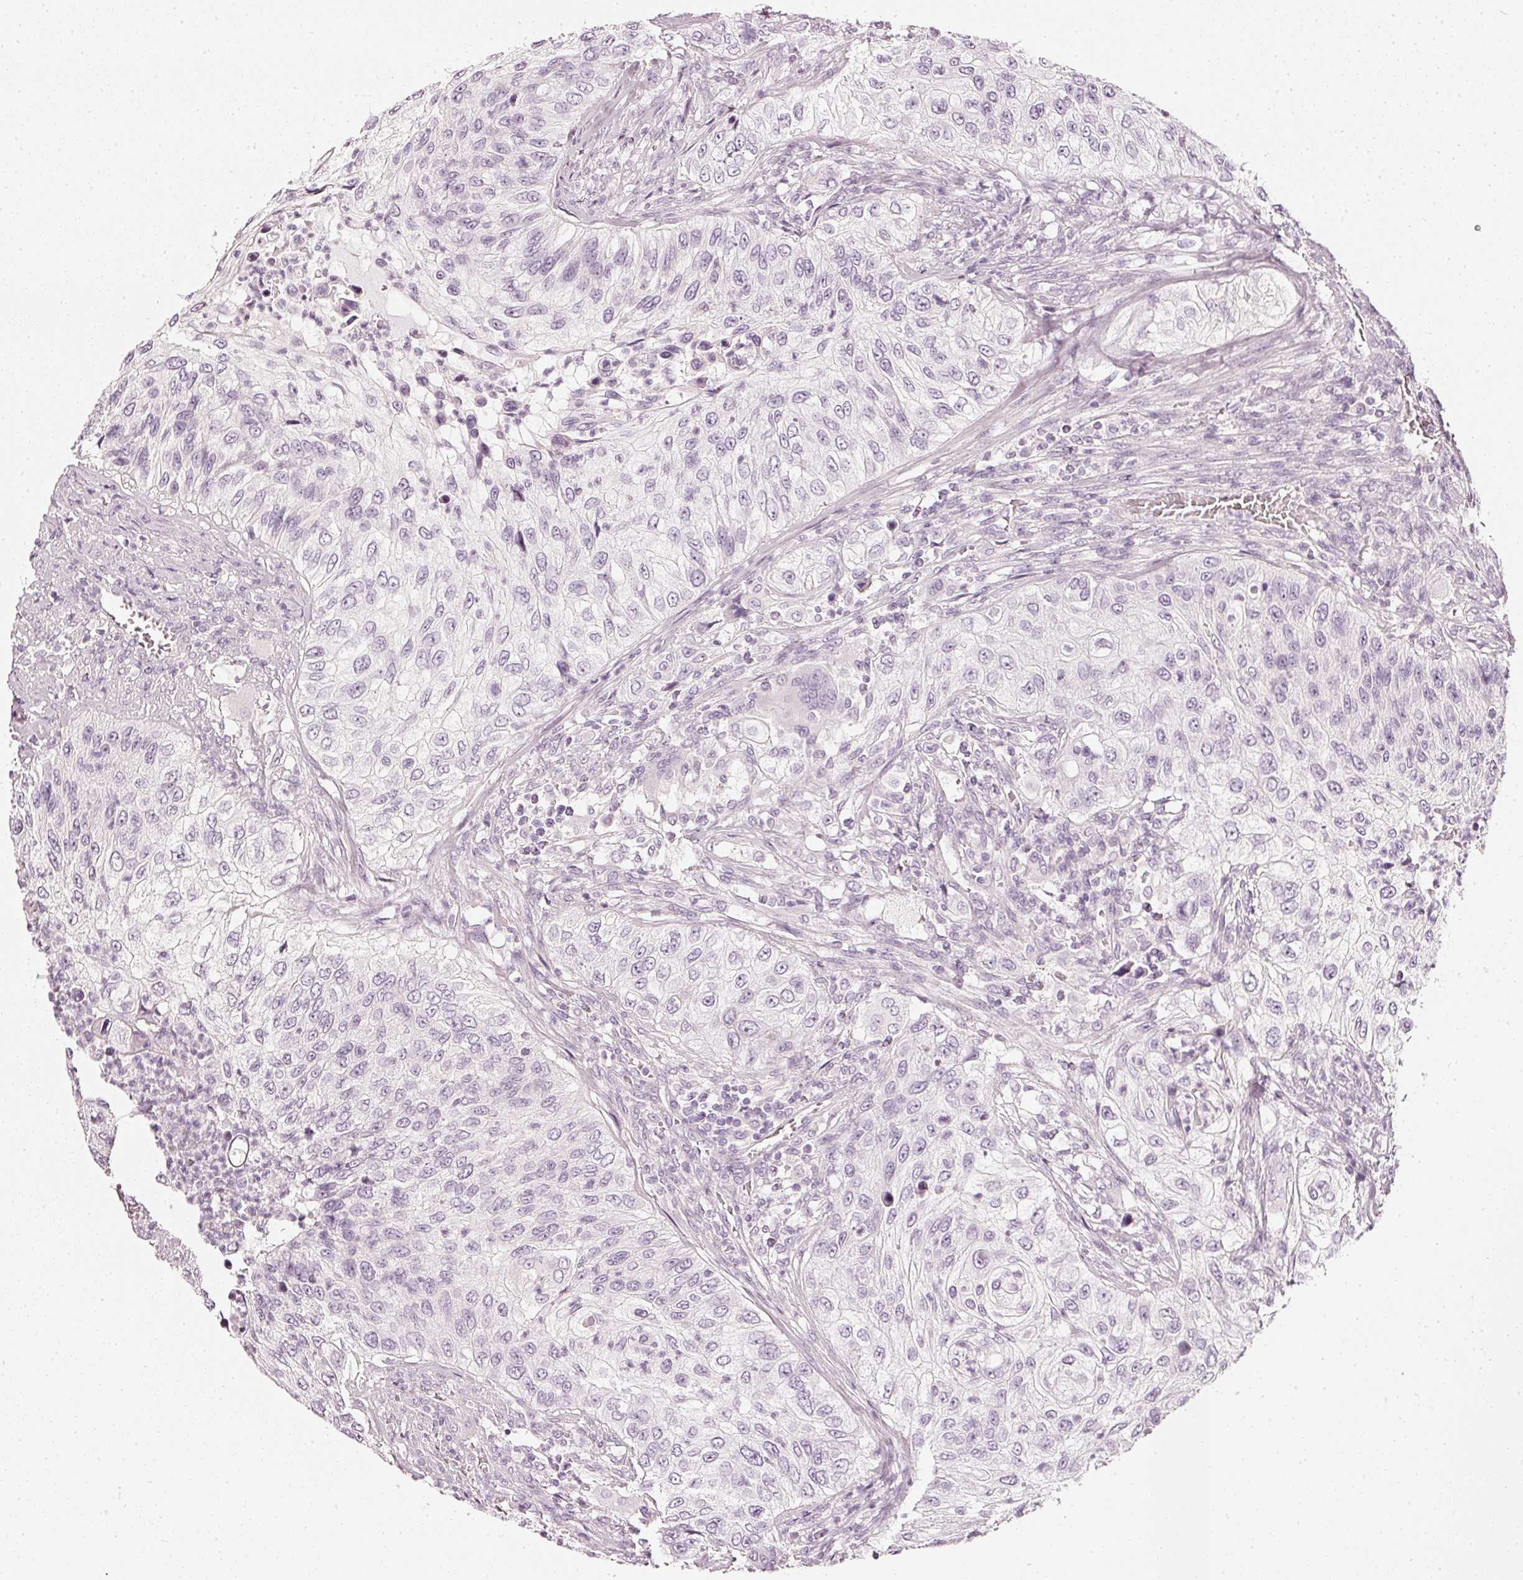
{"staining": {"intensity": "negative", "quantity": "none", "location": "none"}, "tissue": "urothelial cancer", "cell_type": "Tumor cells", "image_type": "cancer", "snomed": [{"axis": "morphology", "description": "Urothelial carcinoma, High grade"}, {"axis": "topography", "description": "Urinary bladder"}], "caption": "DAB immunohistochemical staining of human urothelial carcinoma (high-grade) demonstrates no significant positivity in tumor cells.", "gene": "CNP", "patient": {"sex": "female", "age": 60}}